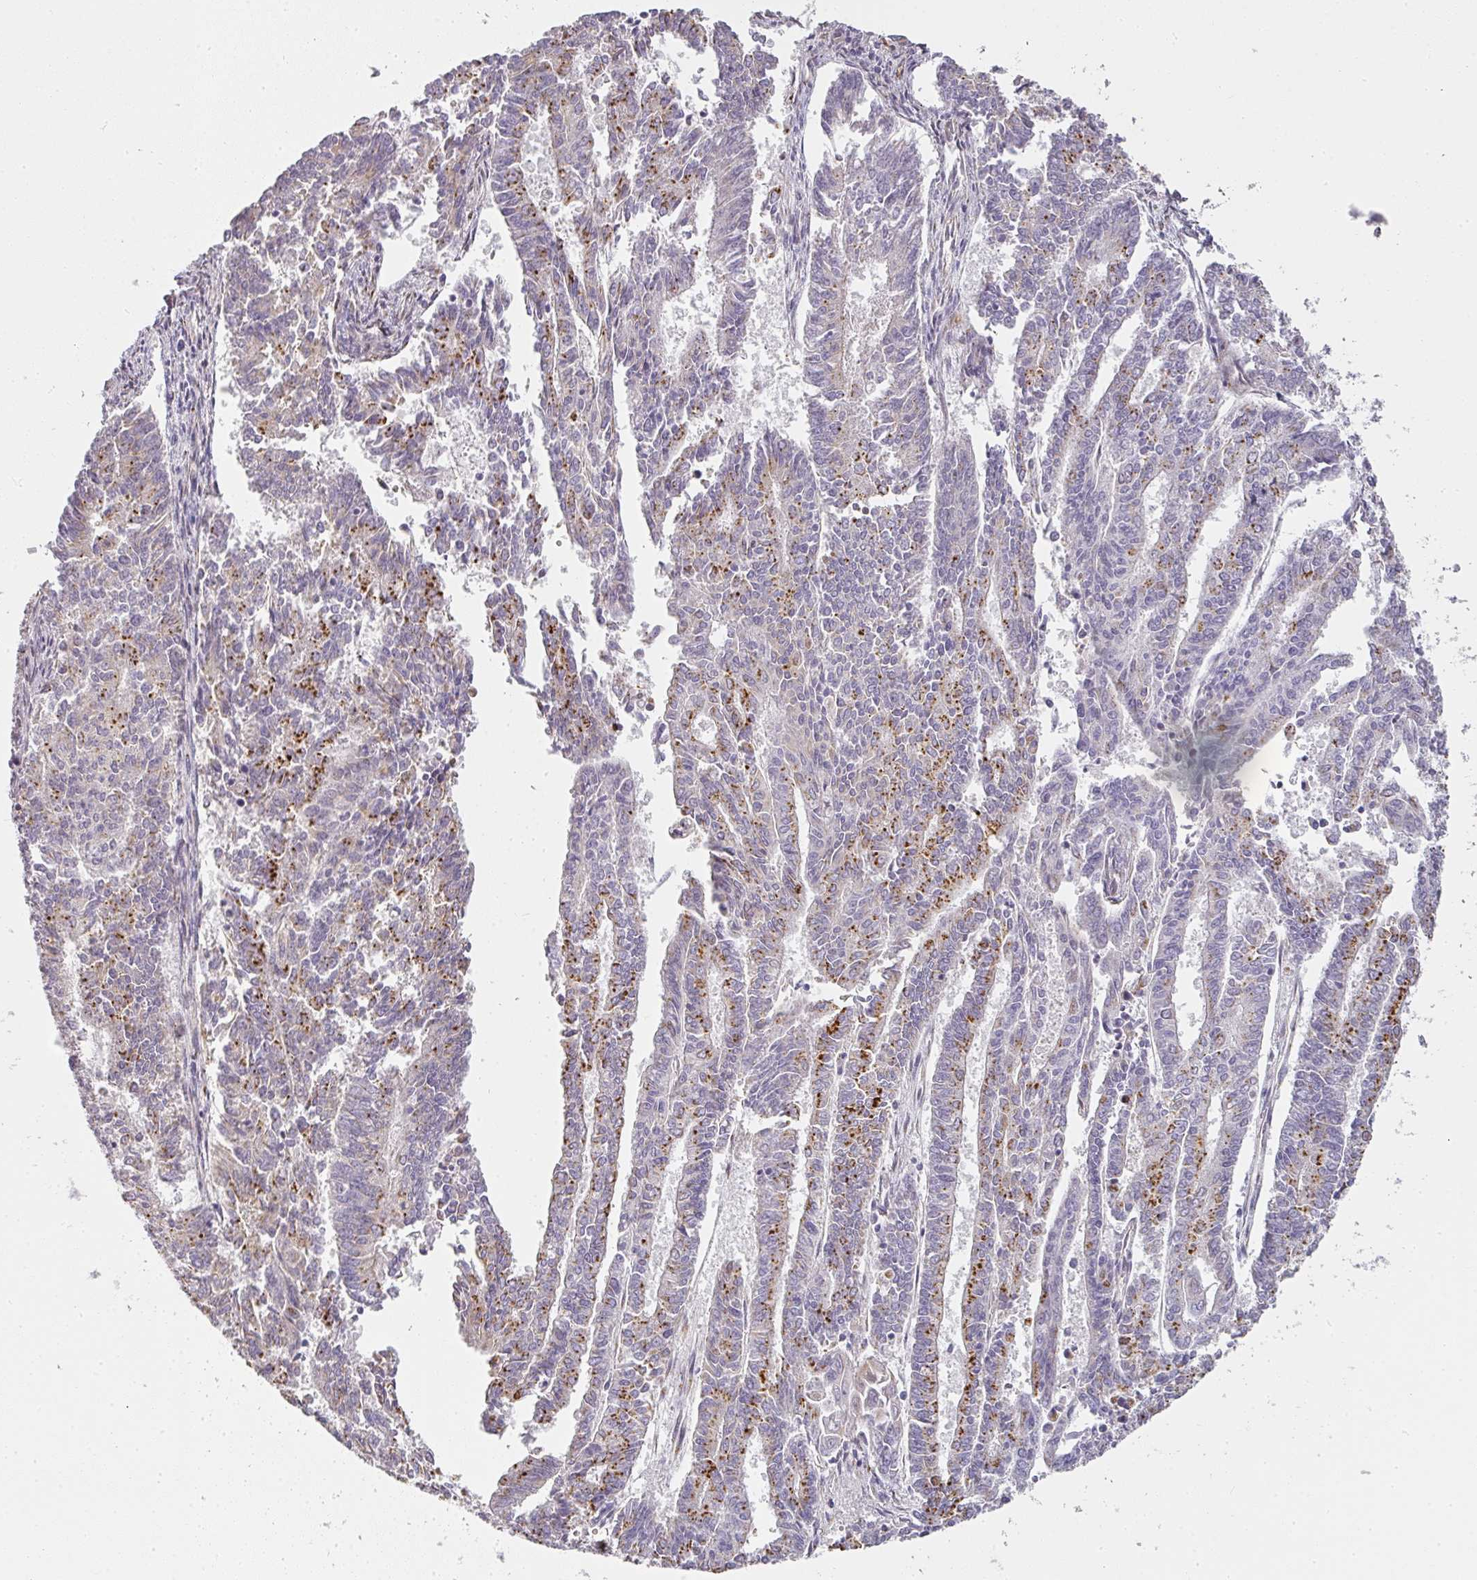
{"staining": {"intensity": "moderate", "quantity": "25%-75%", "location": "cytoplasmic/membranous"}, "tissue": "endometrial cancer", "cell_type": "Tumor cells", "image_type": "cancer", "snomed": [{"axis": "morphology", "description": "Adenocarcinoma, NOS"}, {"axis": "topography", "description": "Endometrium"}], "caption": "DAB (3,3'-diaminobenzidine) immunohistochemical staining of human endometrial cancer (adenocarcinoma) shows moderate cytoplasmic/membranous protein staining in about 25%-75% of tumor cells.", "gene": "ATP8B2", "patient": {"sex": "female", "age": 59}}